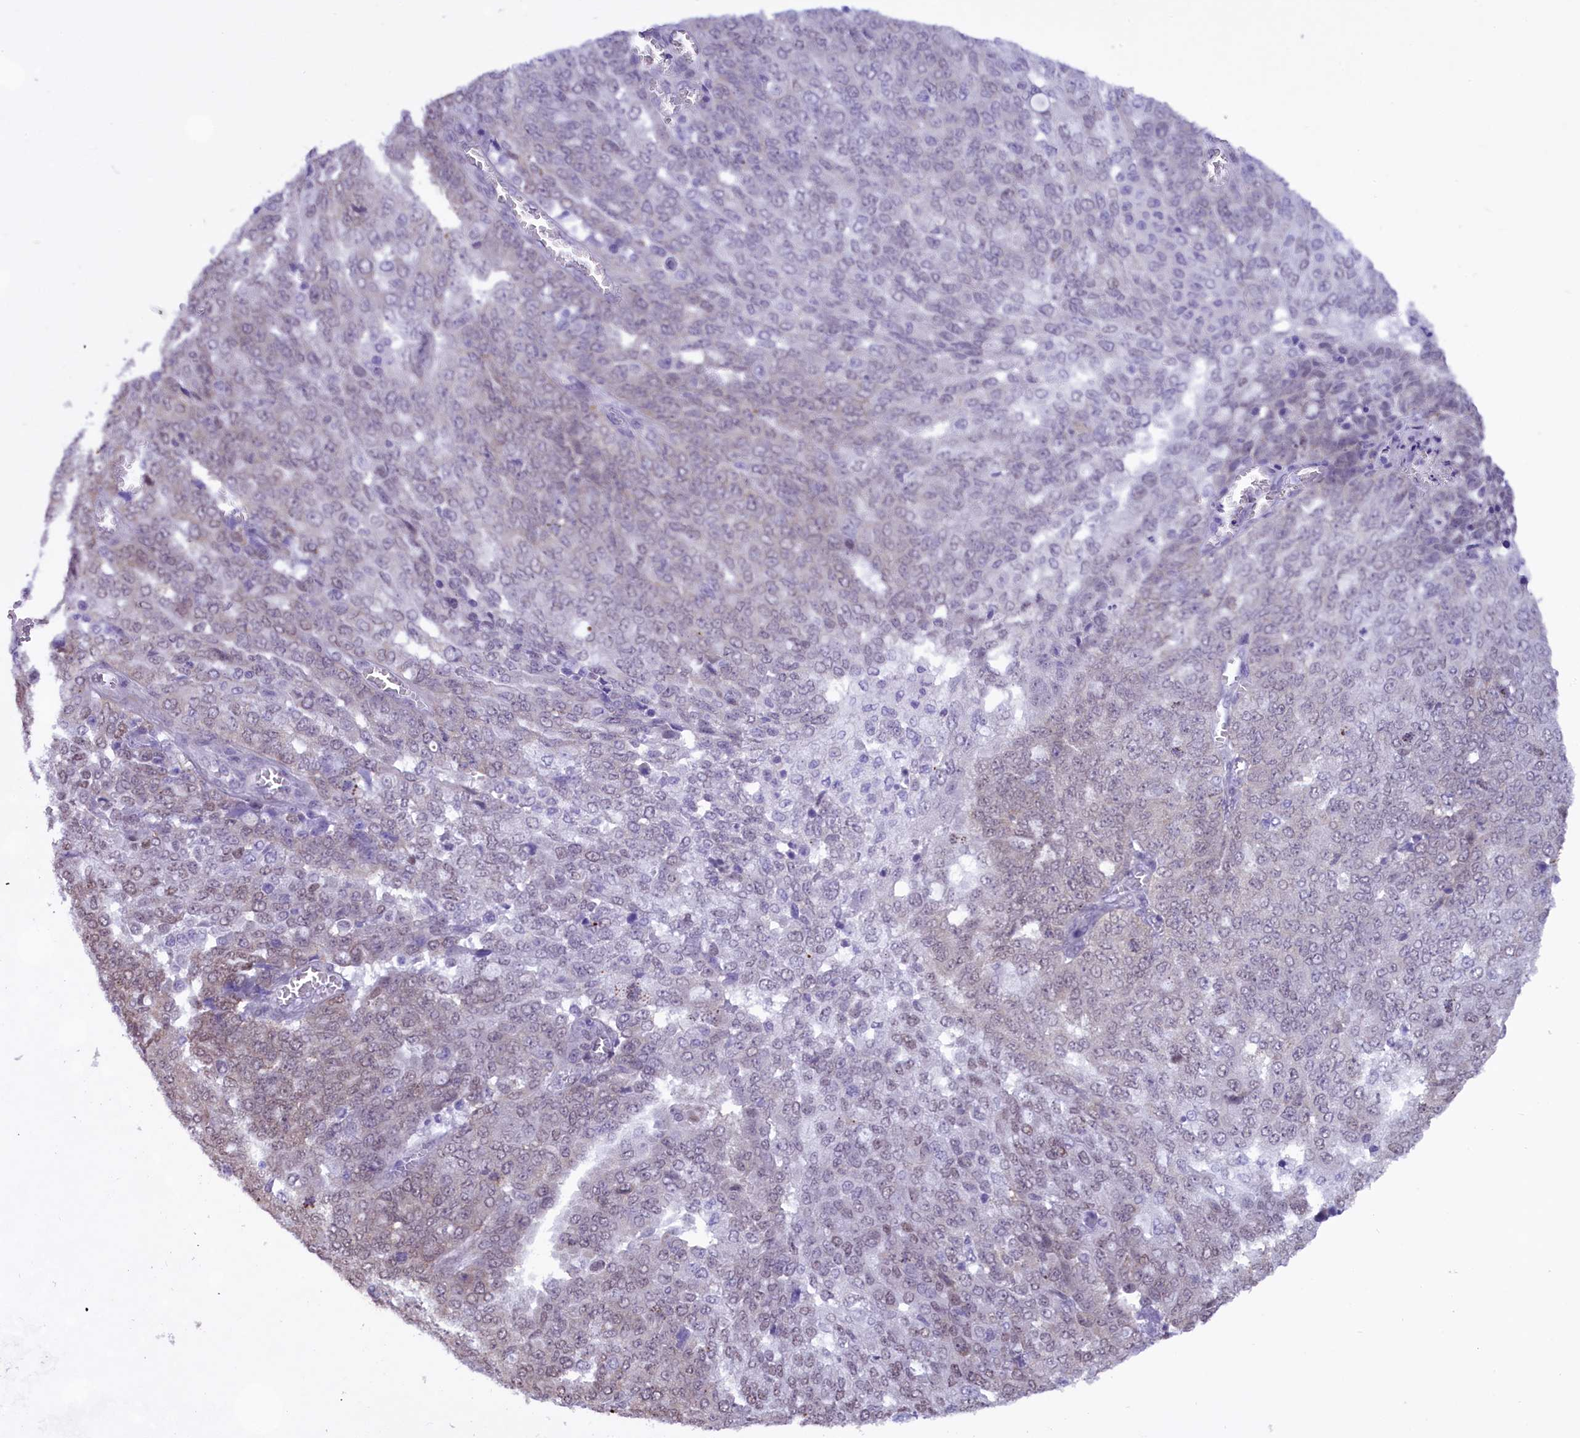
{"staining": {"intensity": "weak", "quantity": "<25%", "location": "nuclear"}, "tissue": "ovarian cancer", "cell_type": "Tumor cells", "image_type": "cancer", "snomed": [{"axis": "morphology", "description": "Cystadenocarcinoma, serous, NOS"}, {"axis": "topography", "description": "Soft tissue"}, {"axis": "topography", "description": "Ovary"}], "caption": "IHC of human ovarian serous cystadenocarcinoma shows no staining in tumor cells. (DAB (3,3'-diaminobenzidine) immunohistochemistry with hematoxylin counter stain).", "gene": "RPS6KB1", "patient": {"sex": "female", "age": 57}}